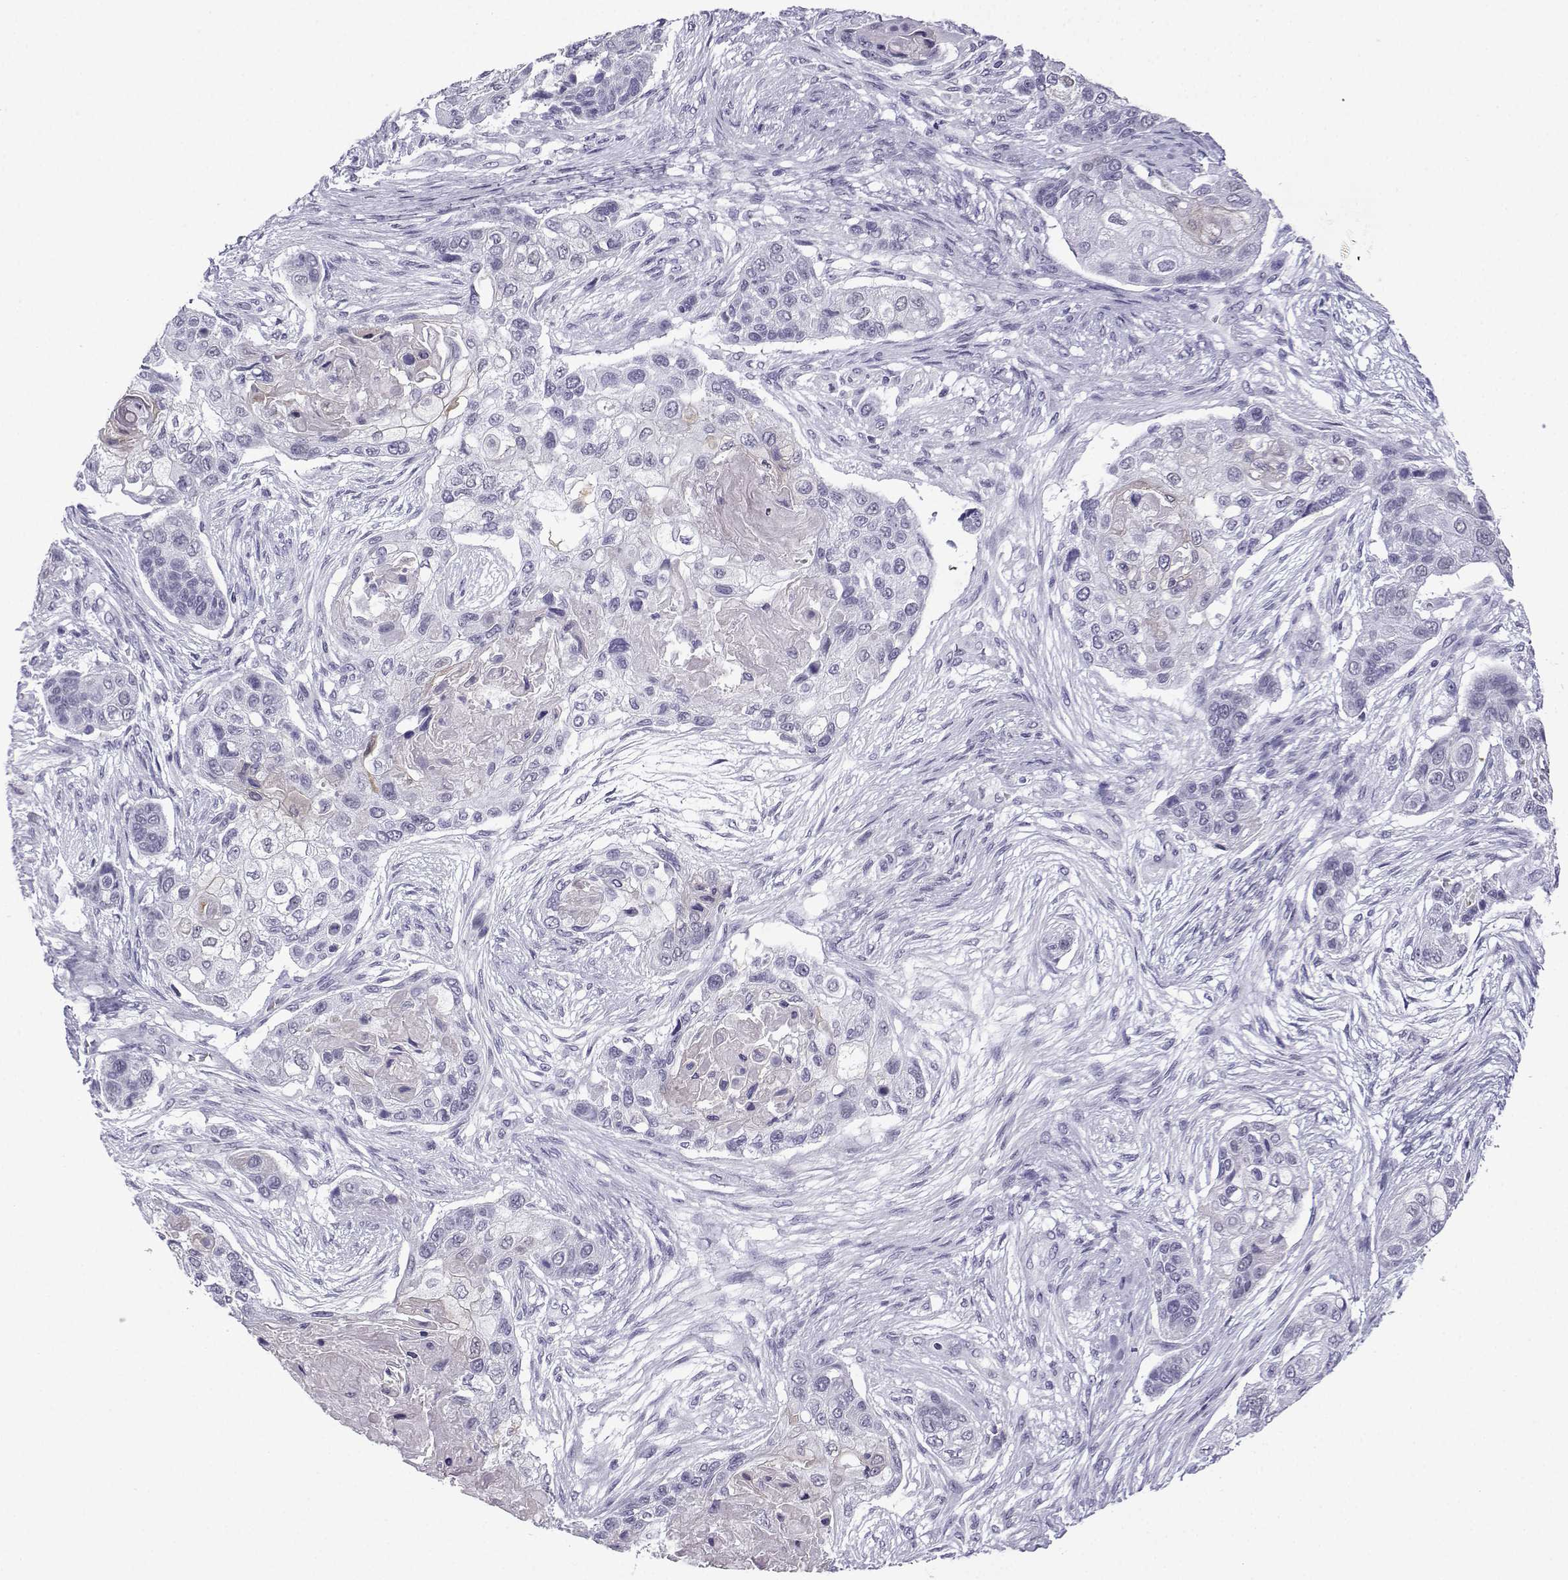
{"staining": {"intensity": "negative", "quantity": "none", "location": "none"}, "tissue": "lung cancer", "cell_type": "Tumor cells", "image_type": "cancer", "snomed": [{"axis": "morphology", "description": "Squamous cell carcinoma, NOS"}, {"axis": "topography", "description": "Lung"}], "caption": "There is no significant staining in tumor cells of squamous cell carcinoma (lung). The staining was performed using DAB (3,3'-diaminobenzidine) to visualize the protein expression in brown, while the nuclei were stained in blue with hematoxylin (Magnification: 20x).", "gene": "MRGBP", "patient": {"sex": "male", "age": 69}}